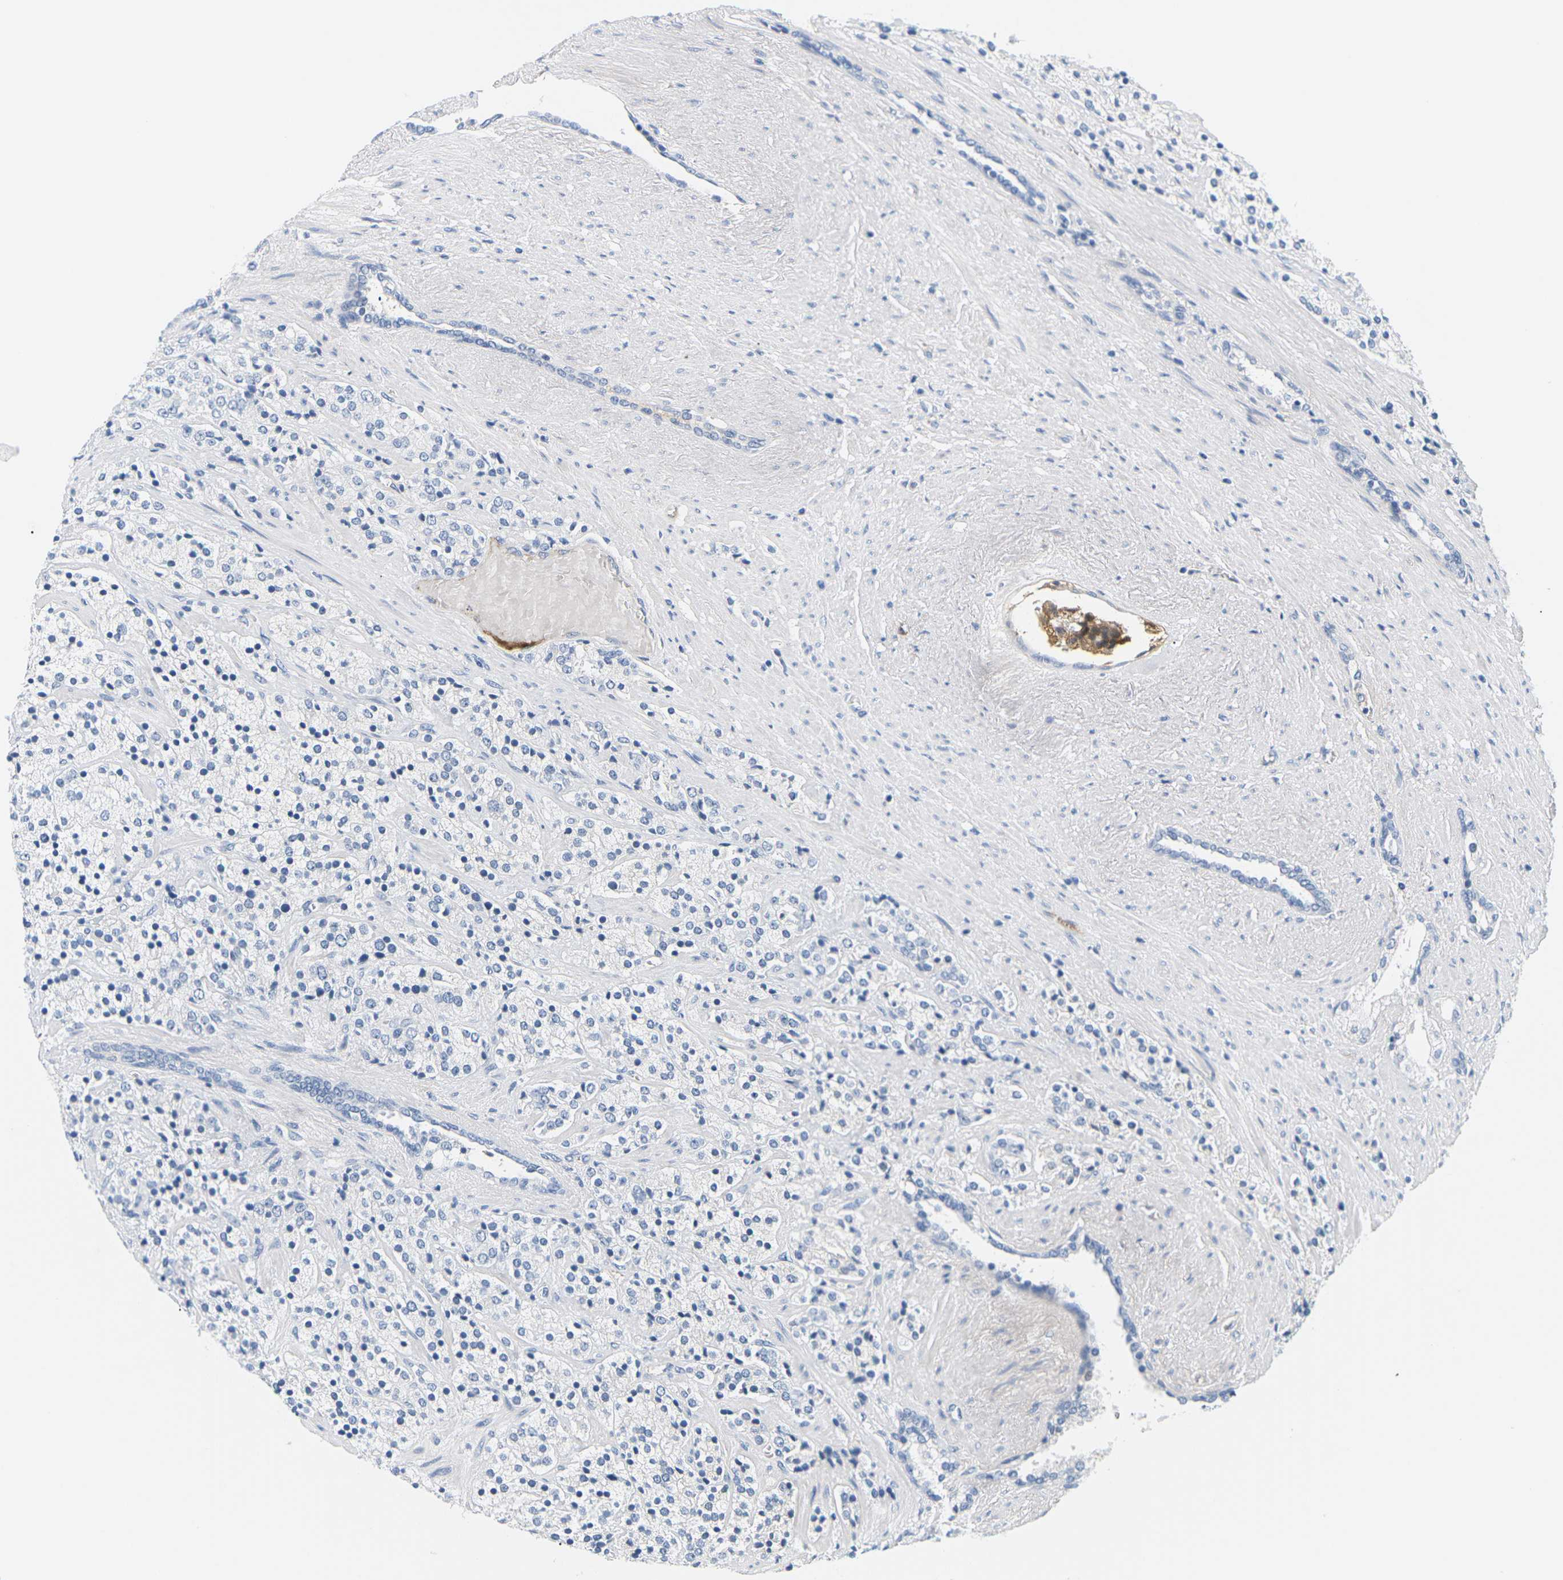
{"staining": {"intensity": "negative", "quantity": "none", "location": "none"}, "tissue": "prostate cancer", "cell_type": "Tumor cells", "image_type": "cancer", "snomed": [{"axis": "morphology", "description": "Adenocarcinoma, High grade"}, {"axis": "topography", "description": "Prostate"}], "caption": "The image demonstrates no significant staining in tumor cells of prostate cancer.", "gene": "APOB", "patient": {"sex": "male", "age": 71}}